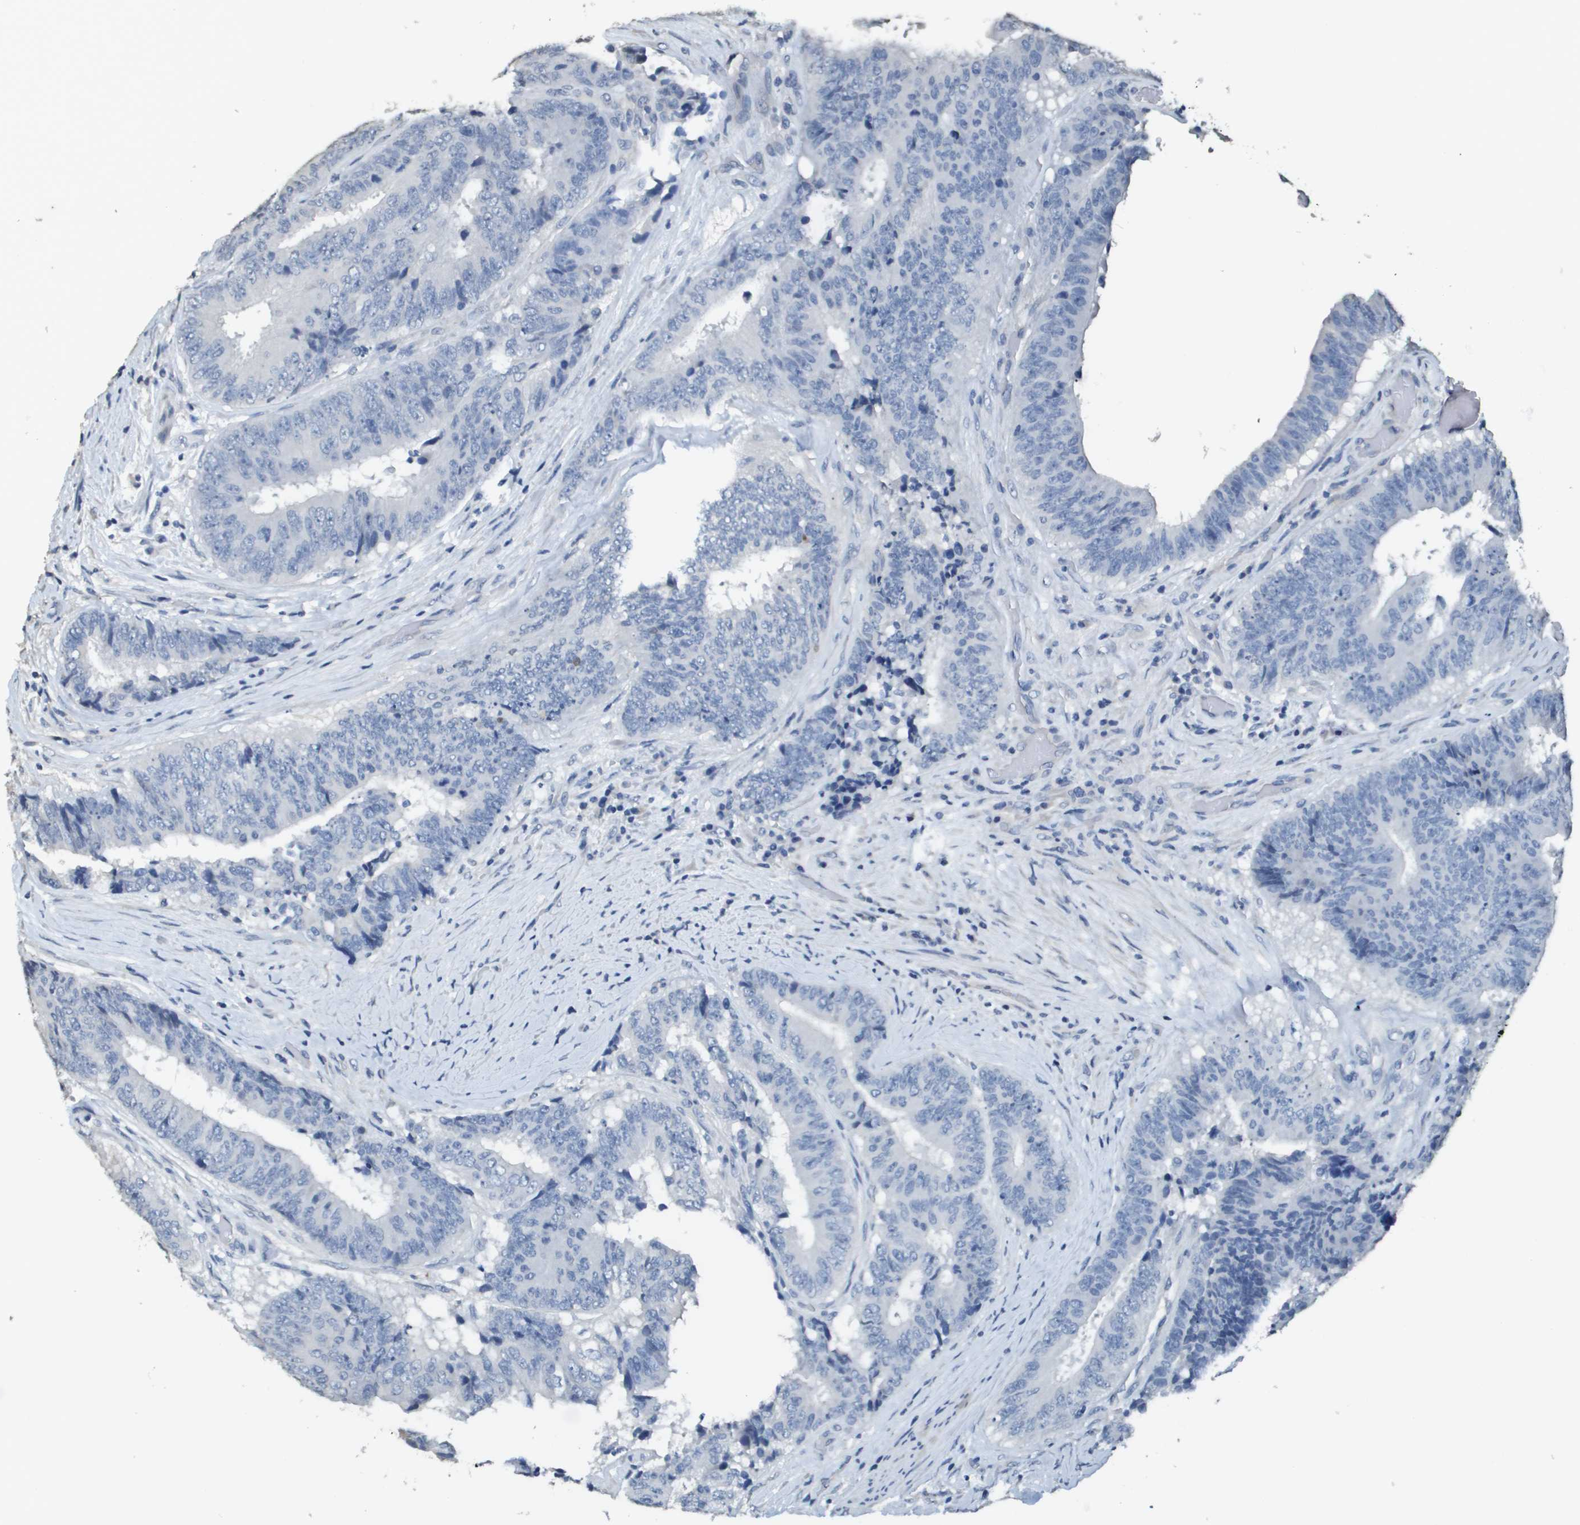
{"staining": {"intensity": "negative", "quantity": "none", "location": "none"}, "tissue": "colorectal cancer", "cell_type": "Tumor cells", "image_type": "cancer", "snomed": [{"axis": "morphology", "description": "Adenocarcinoma, NOS"}, {"axis": "topography", "description": "Rectum"}], "caption": "Immunohistochemistry (IHC) of adenocarcinoma (colorectal) demonstrates no positivity in tumor cells. (DAB IHC, high magnification).", "gene": "MT3", "patient": {"sex": "male", "age": 72}}